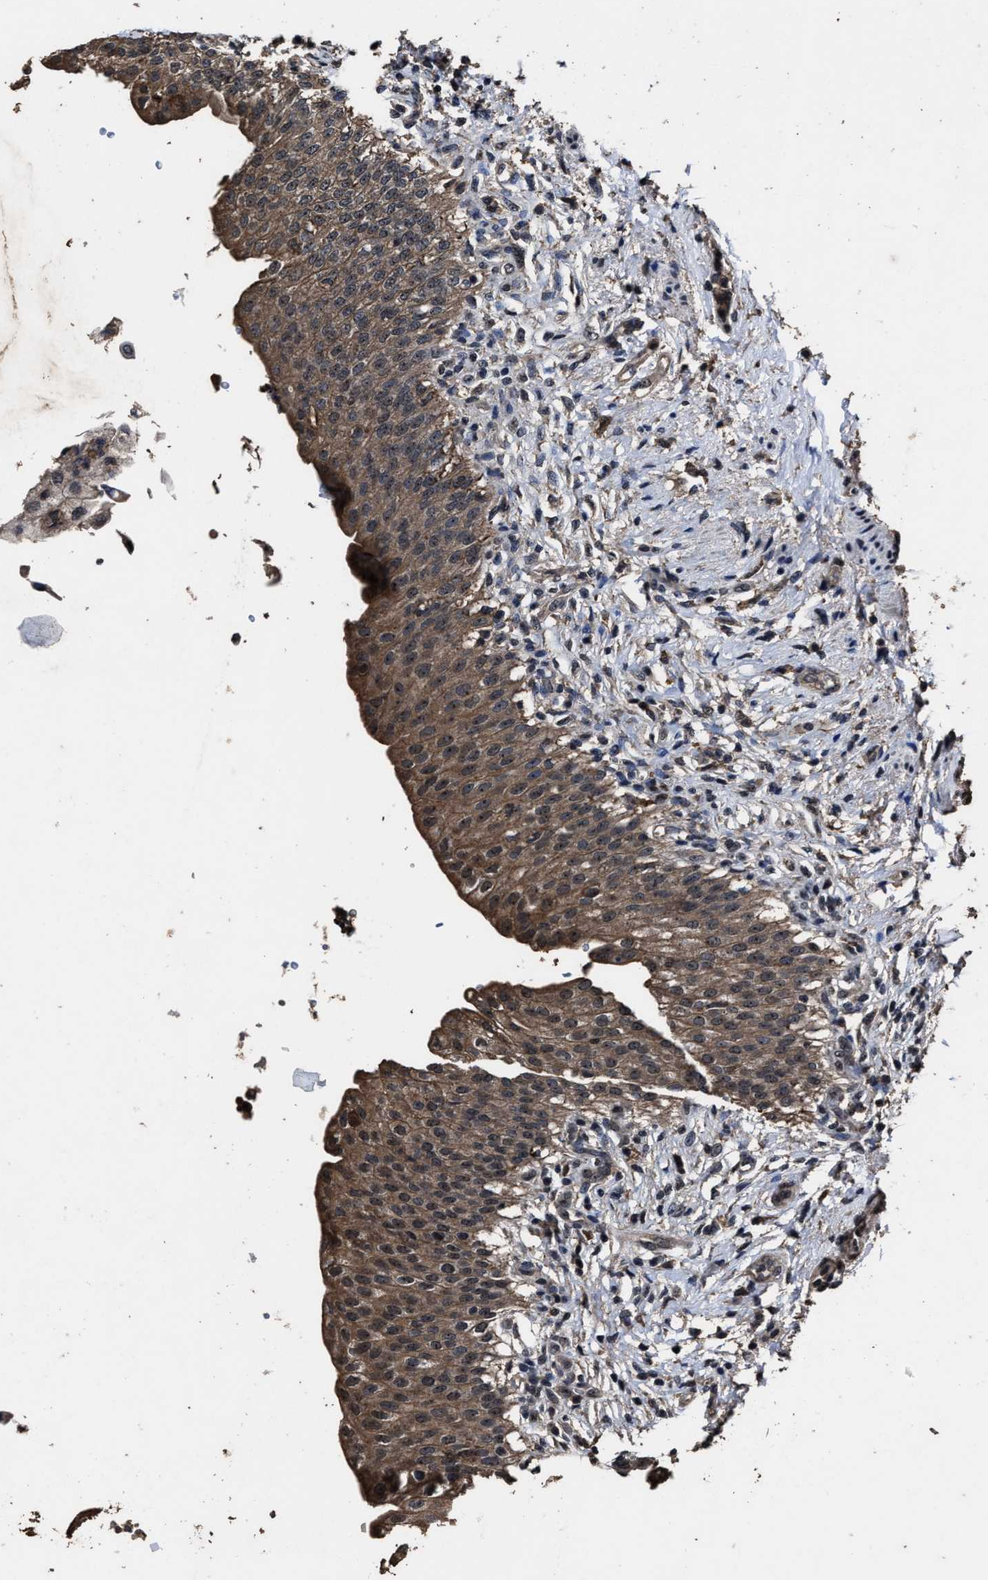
{"staining": {"intensity": "moderate", "quantity": ">75%", "location": "cytoplasmic/membranous"}, "tissue": "urinary bladder", "cell_type": "Urothelial cells", "image_type": "normal", "snomed": [{"axis": "morphology", "description": "Normal tissue, NOS"}, {"axis": "topography", "description": "Urinary bladder"}], "caption": "Immunohistochemistry staining of benign urinary bladder, which demonstrates medium levels of moderate cytoplasmic/membranous positivity in approximately >75% of urothelial cells indicating moderate cytoplasmic/membranous protein expression. The staining was performed using DAB (3,3'-diaminobenzidine) (brown) for protein detection and nuclei were counterstained in hematoxylin (blue).", "gene": "RSBN1L", "patient": {"sex": "female", "age": 60}}